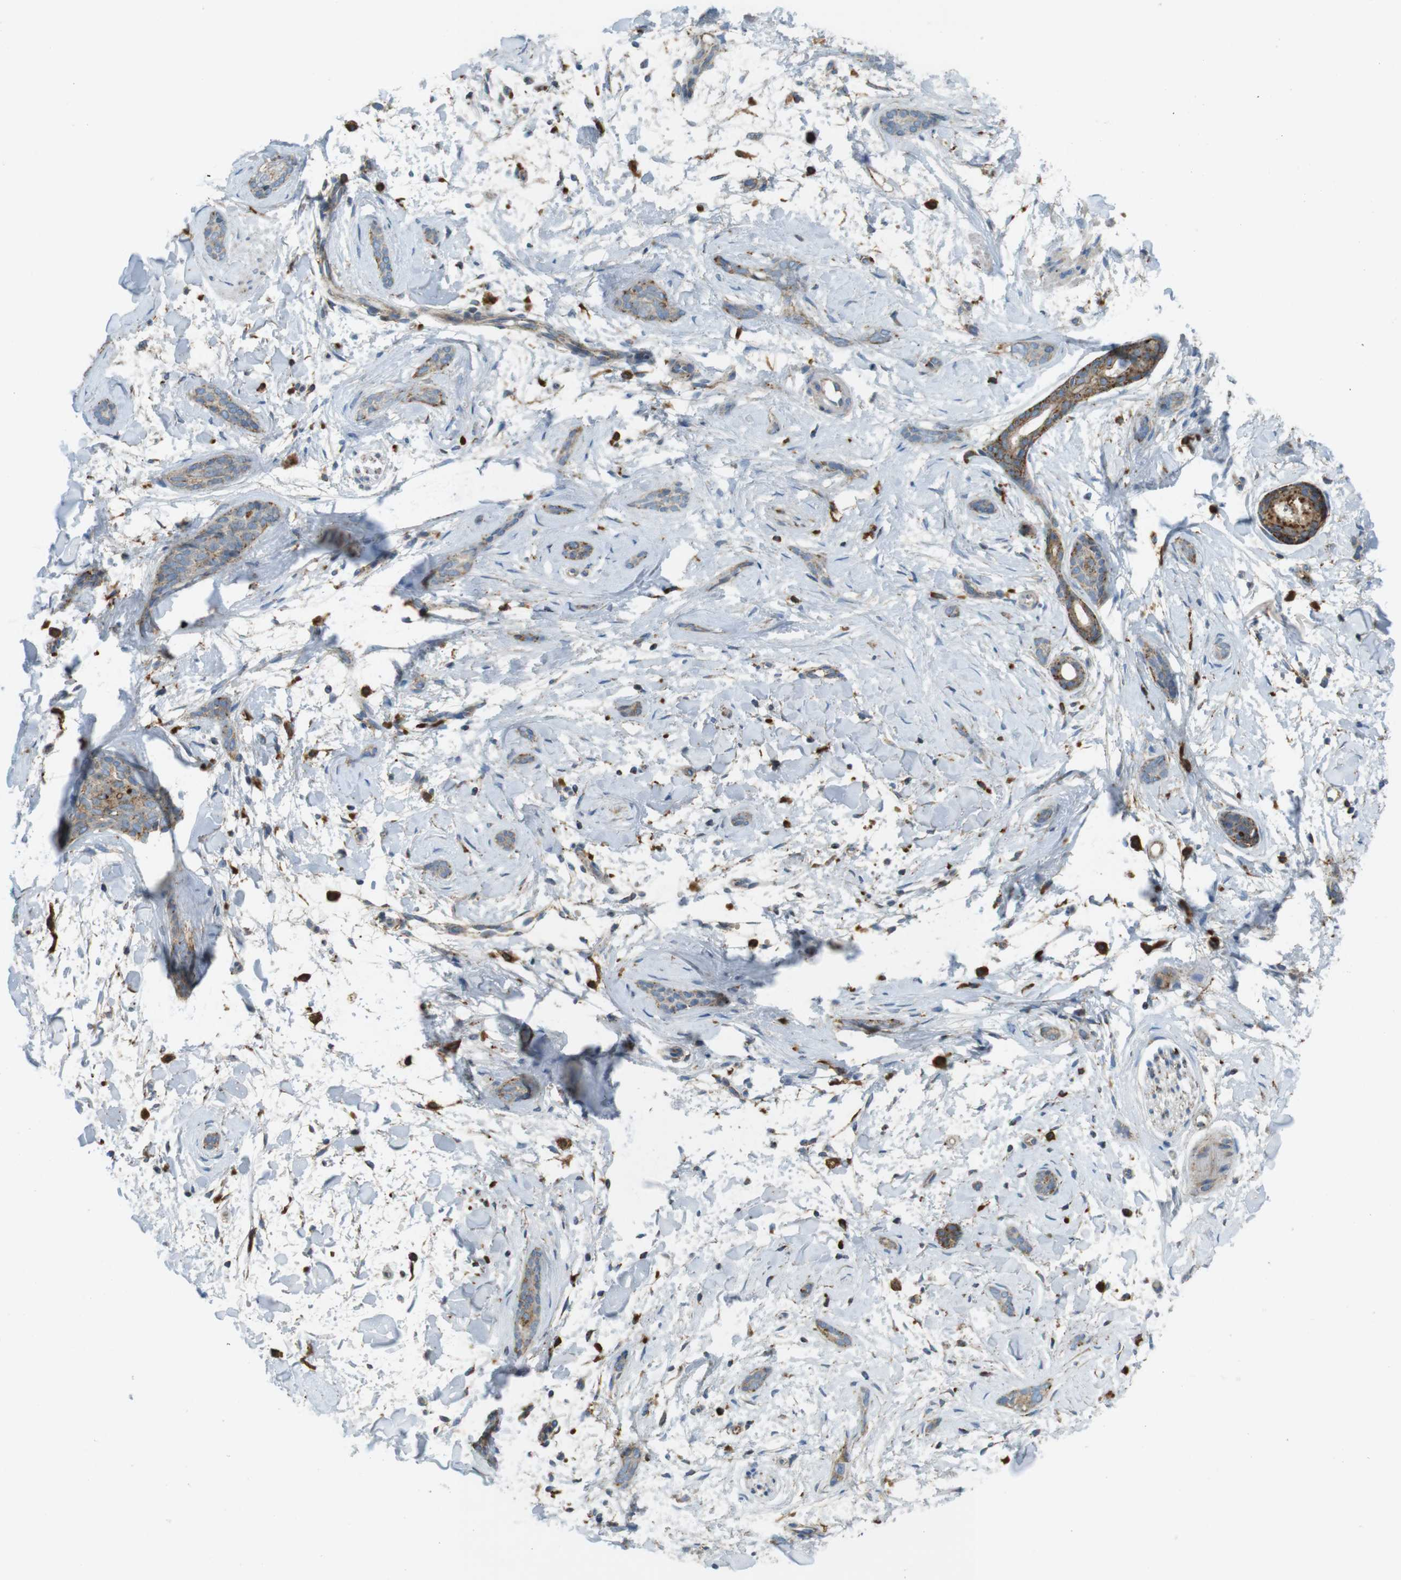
{"staining": {"intensity": "weak", "quantity": ">75%", "location": "cytoplasmic/membranous"}, "tissue": "skin cancer", "cell_type": "Tumor cells", "image_type": "cancer", "snomed": [{"axis": "morphology", "description": "Basal cell carcinoma"}, {"axis": "morphology", "description": "Adnexal tumor, benign"}, {"axis": "topography", "description": "Skin"}], "caption": "Skin cancer (benign adnexal tumor) stained with a brown dye exhibits weak cytoplasmic/membranous positive staining in about >75% of tumor cells.", "gene": "LAMP1", "patient": {"sex": "female", "age": 42}}